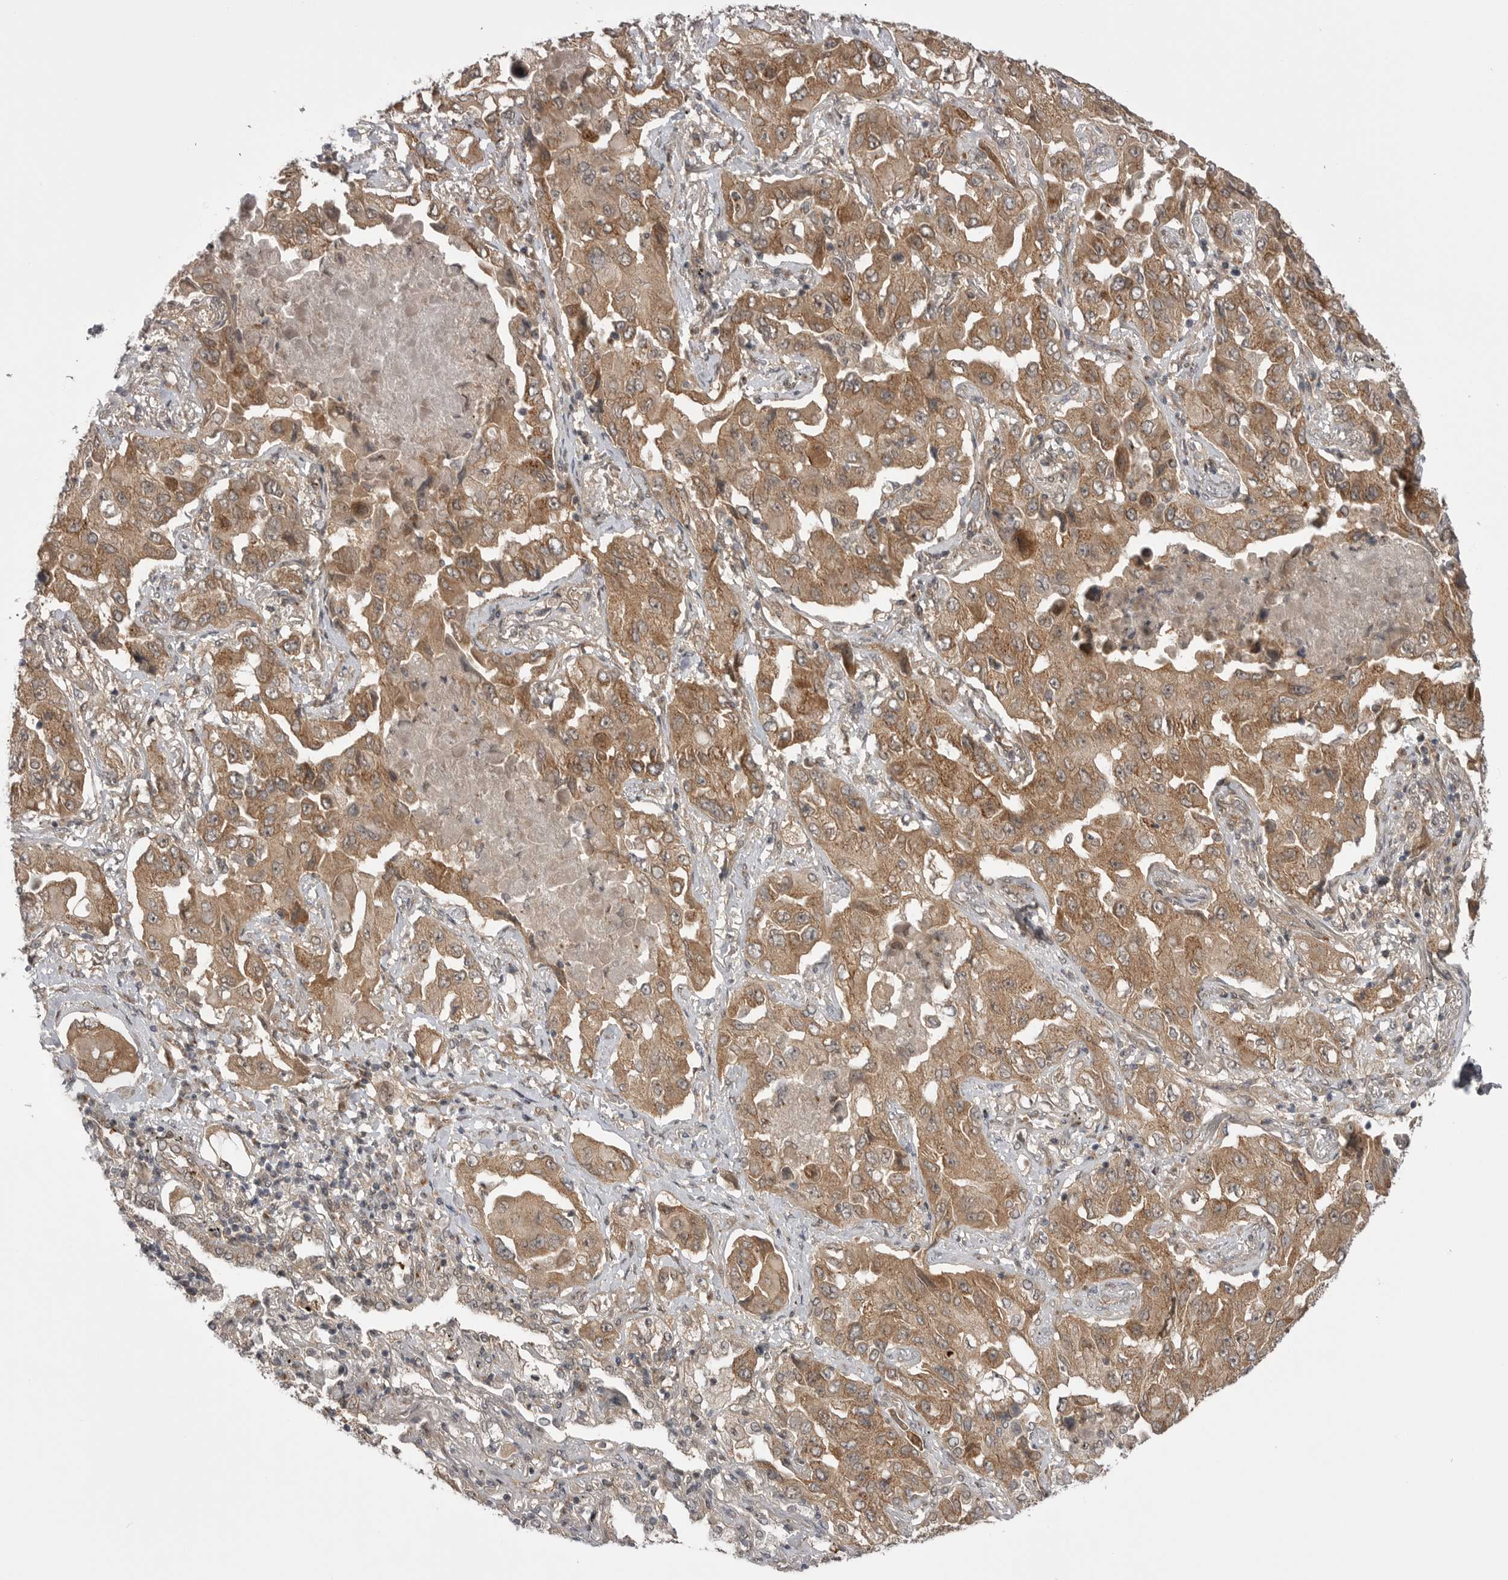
{"staining": {"intensity": "moderate", "quantity": ">75%", "location": "cytoplasmic/membranous"}, "tissue": "lung cancer", "cell_type": "Tumor cells", "image_type": "cancer", "snomed": [{"axis": "morphology", "description": "Adenocarcinoma, NOS"}, {"axis": "topography", "description": "Lung"}], "caption": "Immunohistochemistry (IHC) of human lung adenocarcinoma exhibits medium levels of moderate cytoplasmic/membranous expression in about >75% of tumor cells.", "gene": "PDCL", "patient": {"sex": "female", "age": 65}}